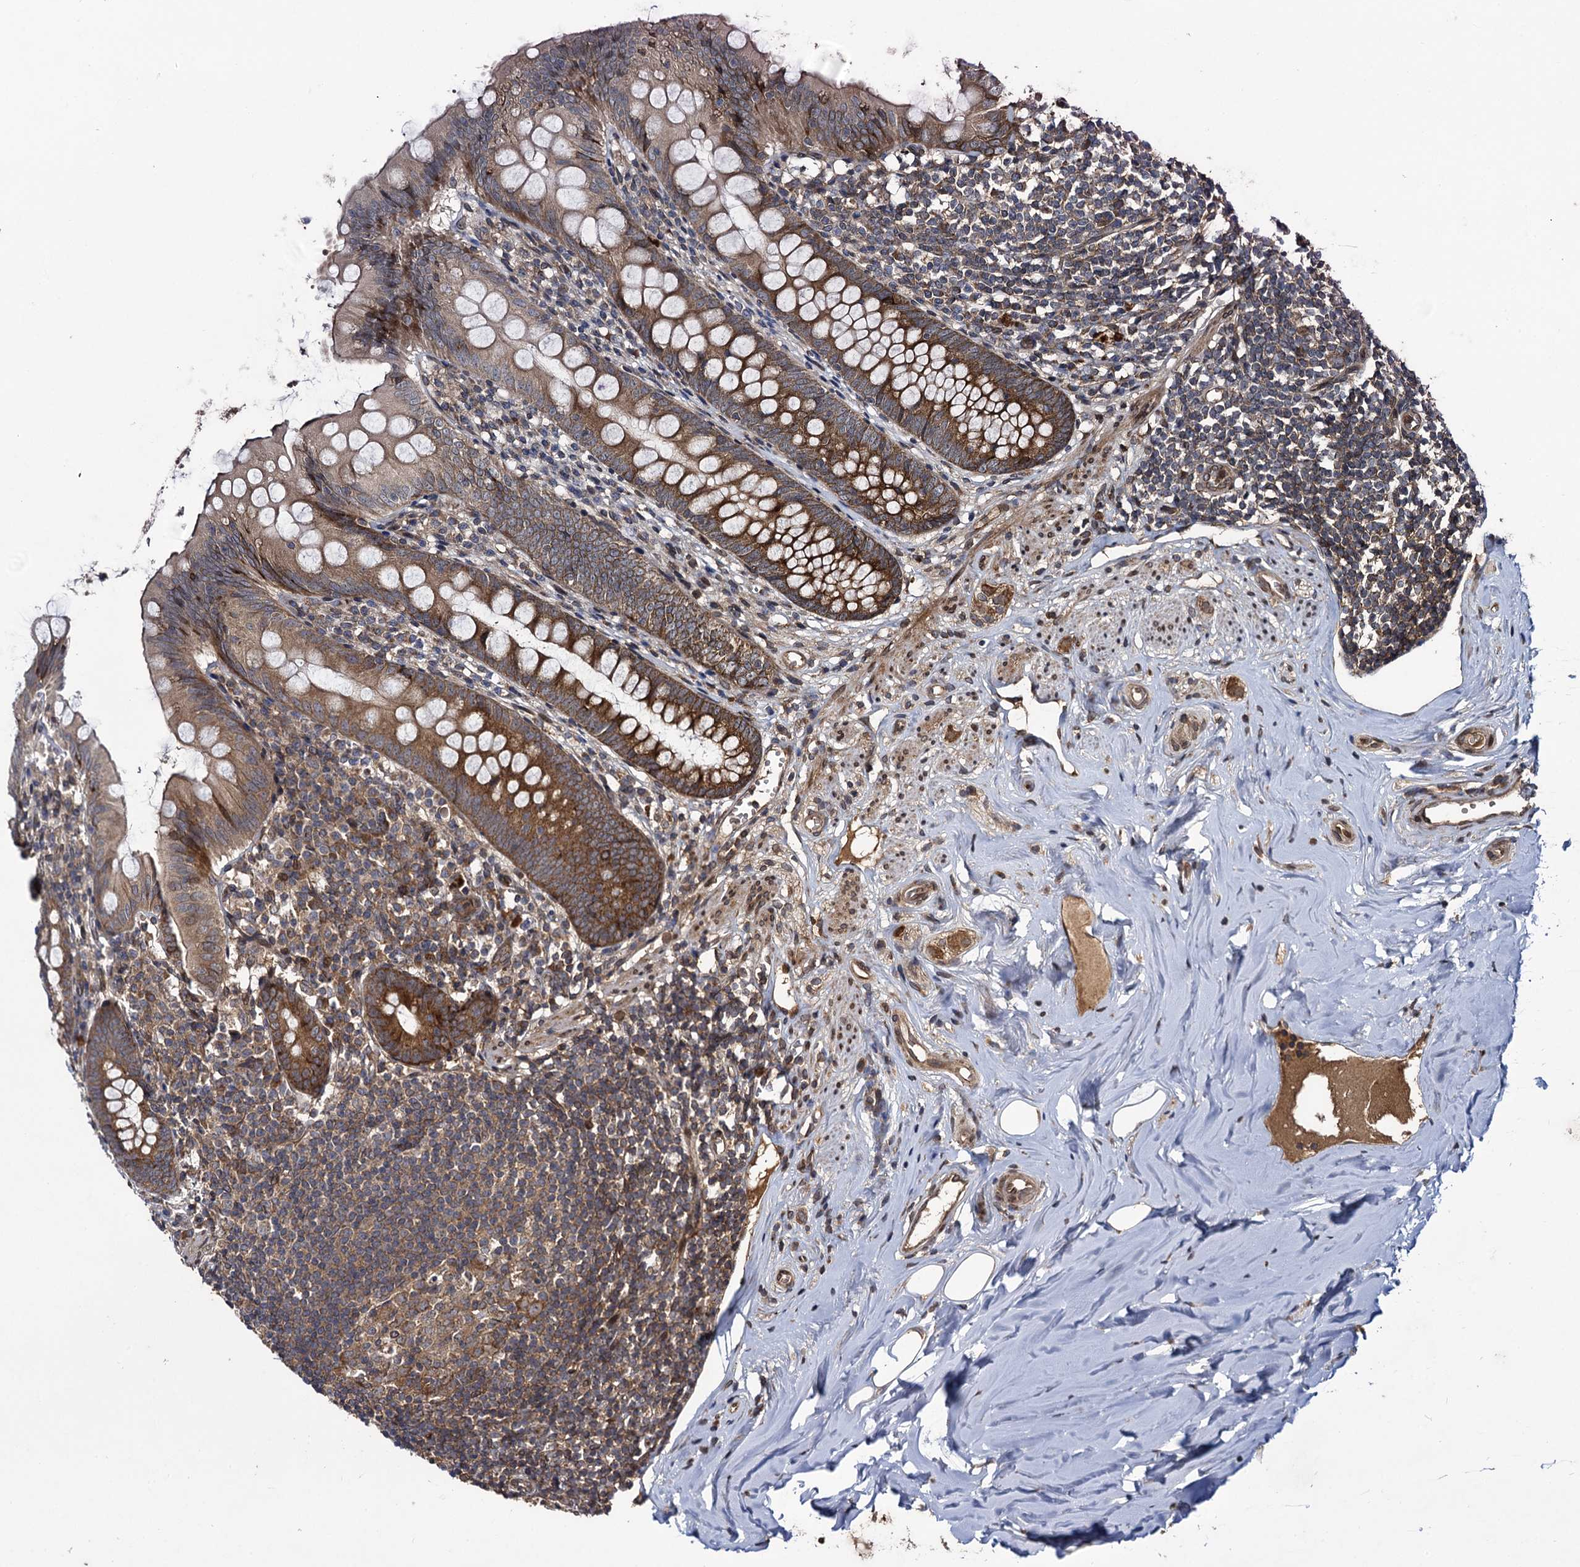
{"staining": {"intensity": "strong", "quantity": "25%-75%", "location": "cytoplasmic/membranous"}, "tissue": "appendix", "cell_type": "Glandular cells", "image_type": "normal", "snomed": [{"axis": "morphology", "description": "Normal tissue, NOS"}, {"axis": "topography", "description": "Appendix"}], "caption": "Immunohistochemistry (IHC) of unremarkable appendix exhibits high levels of strong cytoplasmic/membranous expression in about 25%-75% of glandular cells.", "gene": "DCP1B", "patient": {"sex": "female", "age": 51}}